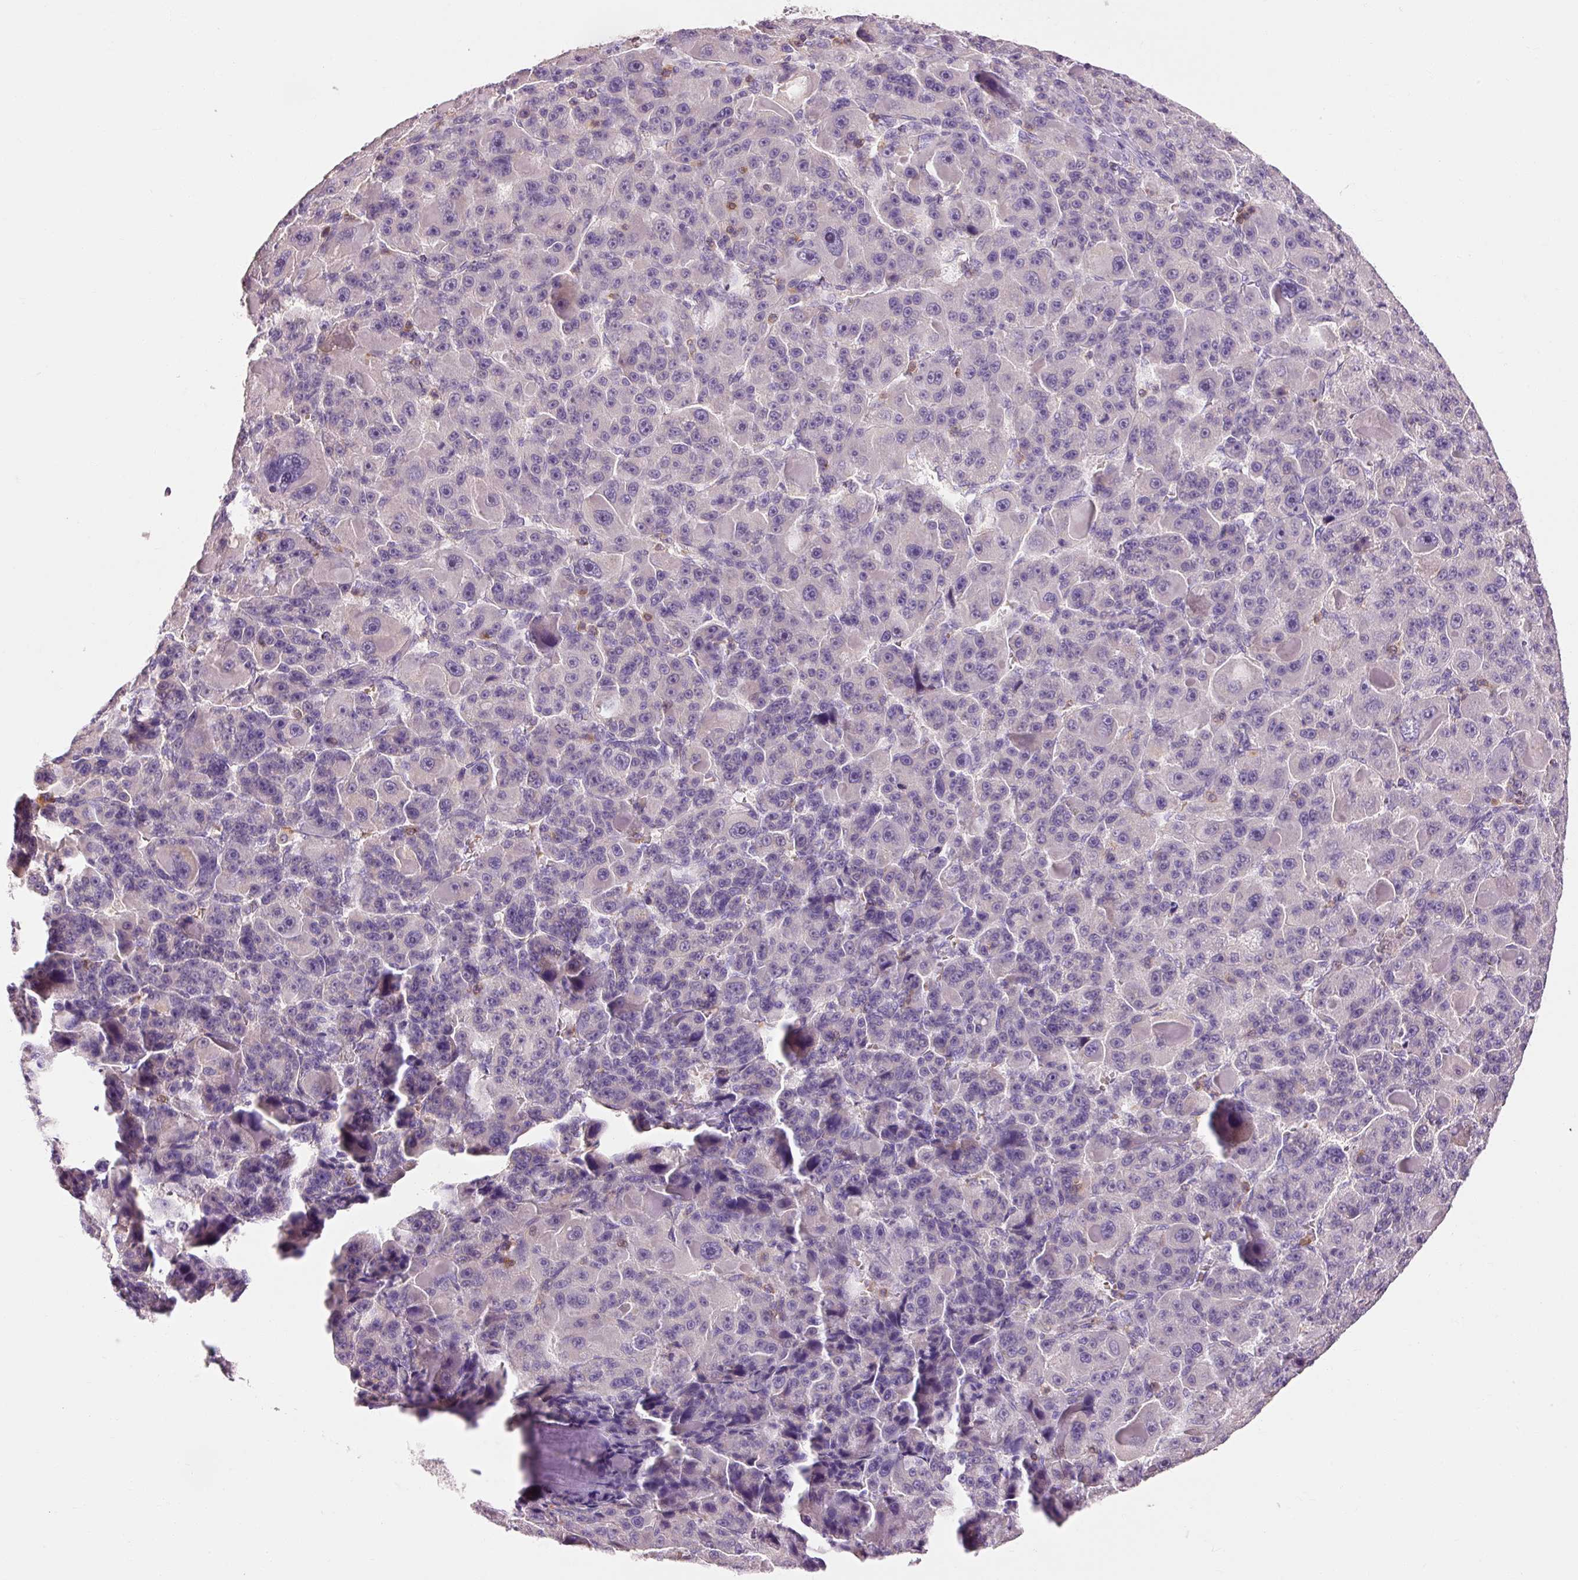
{"staining": {"intensity": "negative", "quantity": "none", "location": "none"}, "tissue": "liver cancer", "cell_type": "Tumor cells", "image_type": "cancer", "snomed": [{"axis": "morphology", "description": "Carcinoma, Hepatocellular, NOS"}, {"axis": "topography", "description": "Liver"}], "caption": "A high-resolution photomicrograph shows IHC staining of liver cancer, which shows no significant staining in tumor cells.", "gene": "OR8K1", "patient": {"sex": "male", "age": 76}}